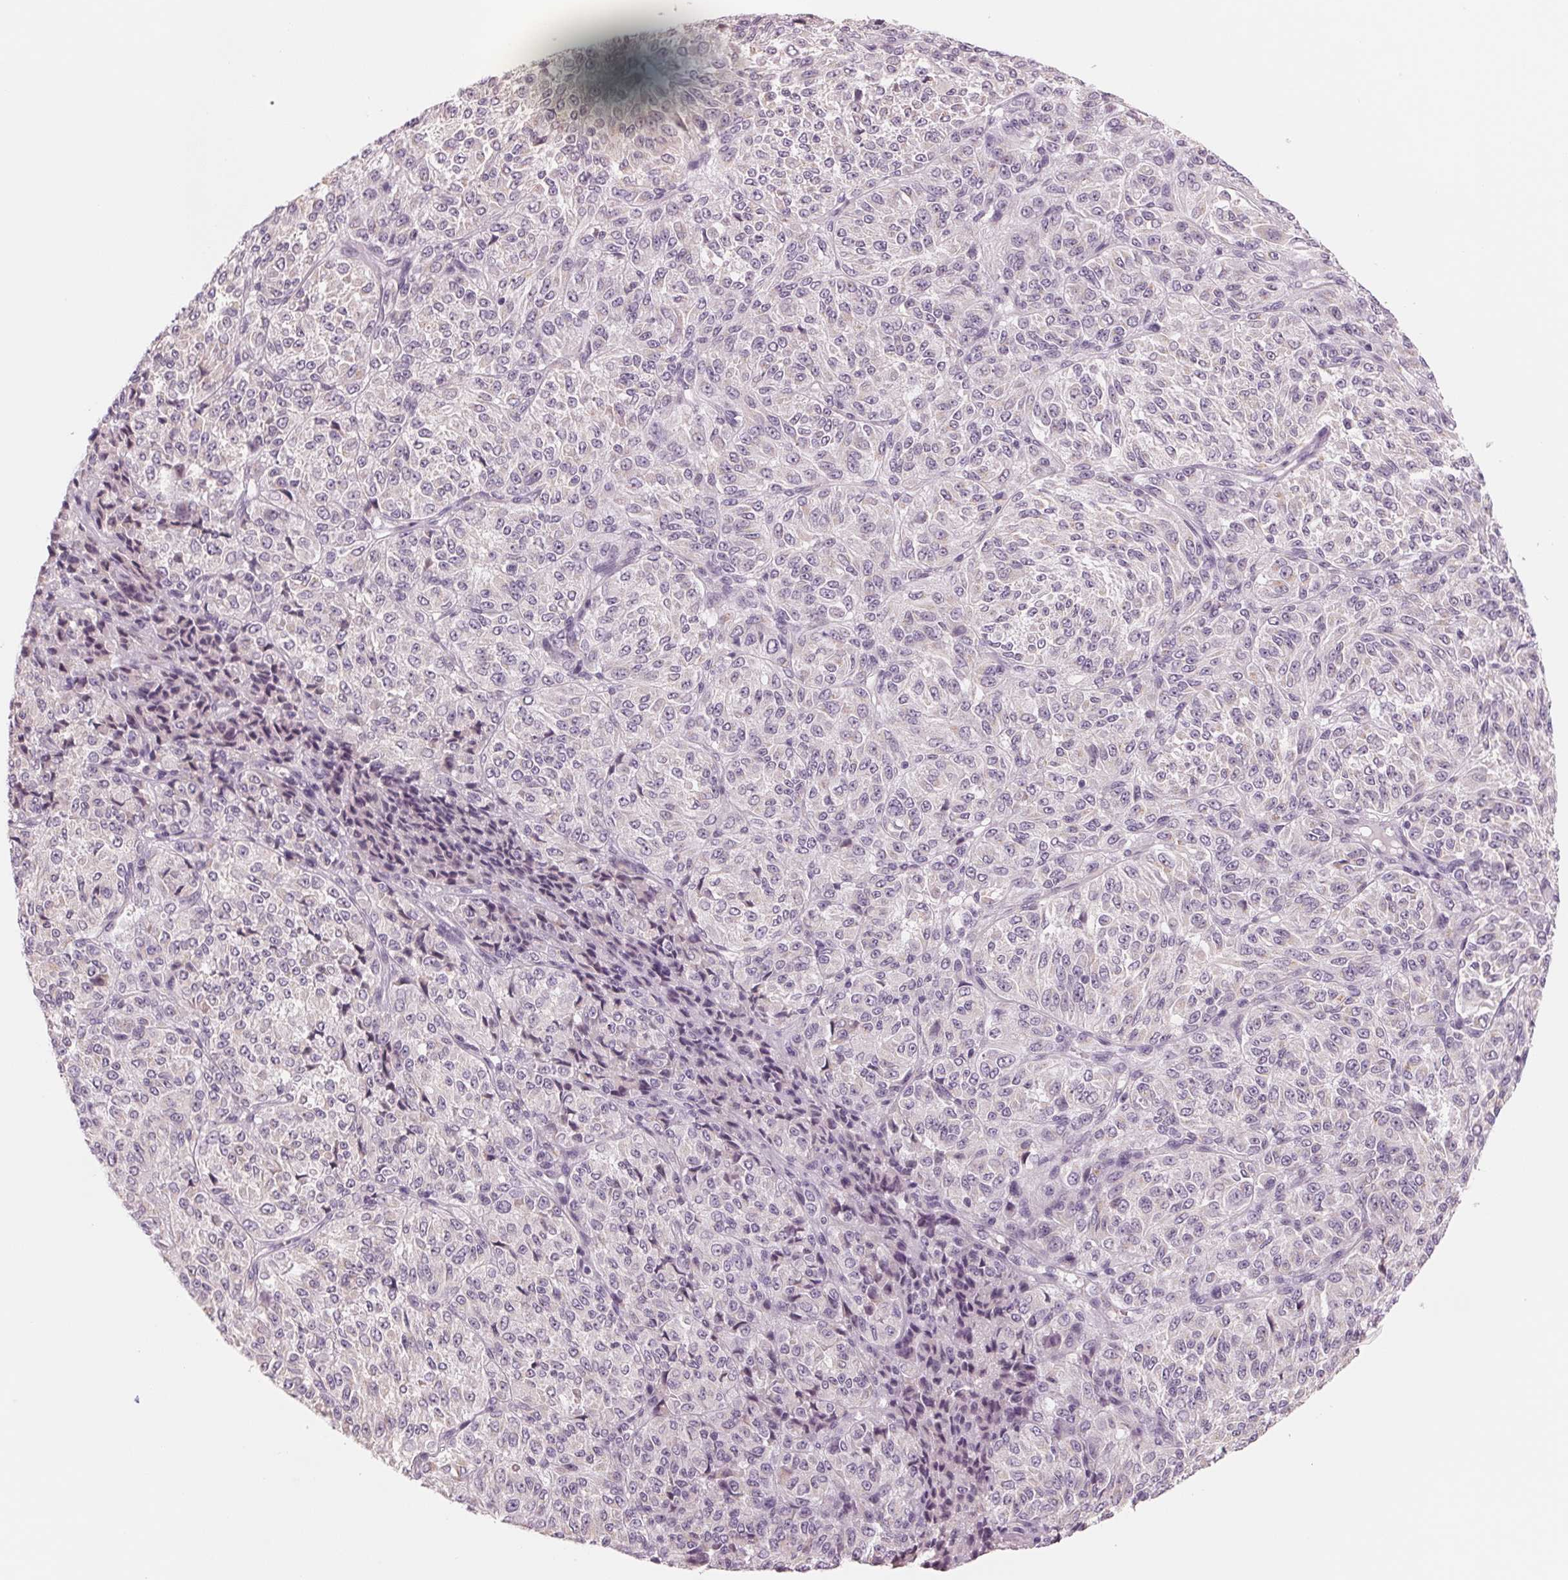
{"staining": {"intensity": "negative", "quantity": "none", "location": "none"}, "tissue": "melanoma", "cell_type": "Tumor cells", "image_type": "cancer", "snomed": [{"axis": "morphology", "description": "Malignant melanoma, Metastatic site"}, {"axis": "topography", "description": "Brain"}], "caption": "Tumor cells show no significant positivity in malignant melanoma (metastatic site).", "gene": "IL9R", "patient": {"sex": "female", "age": 56}}